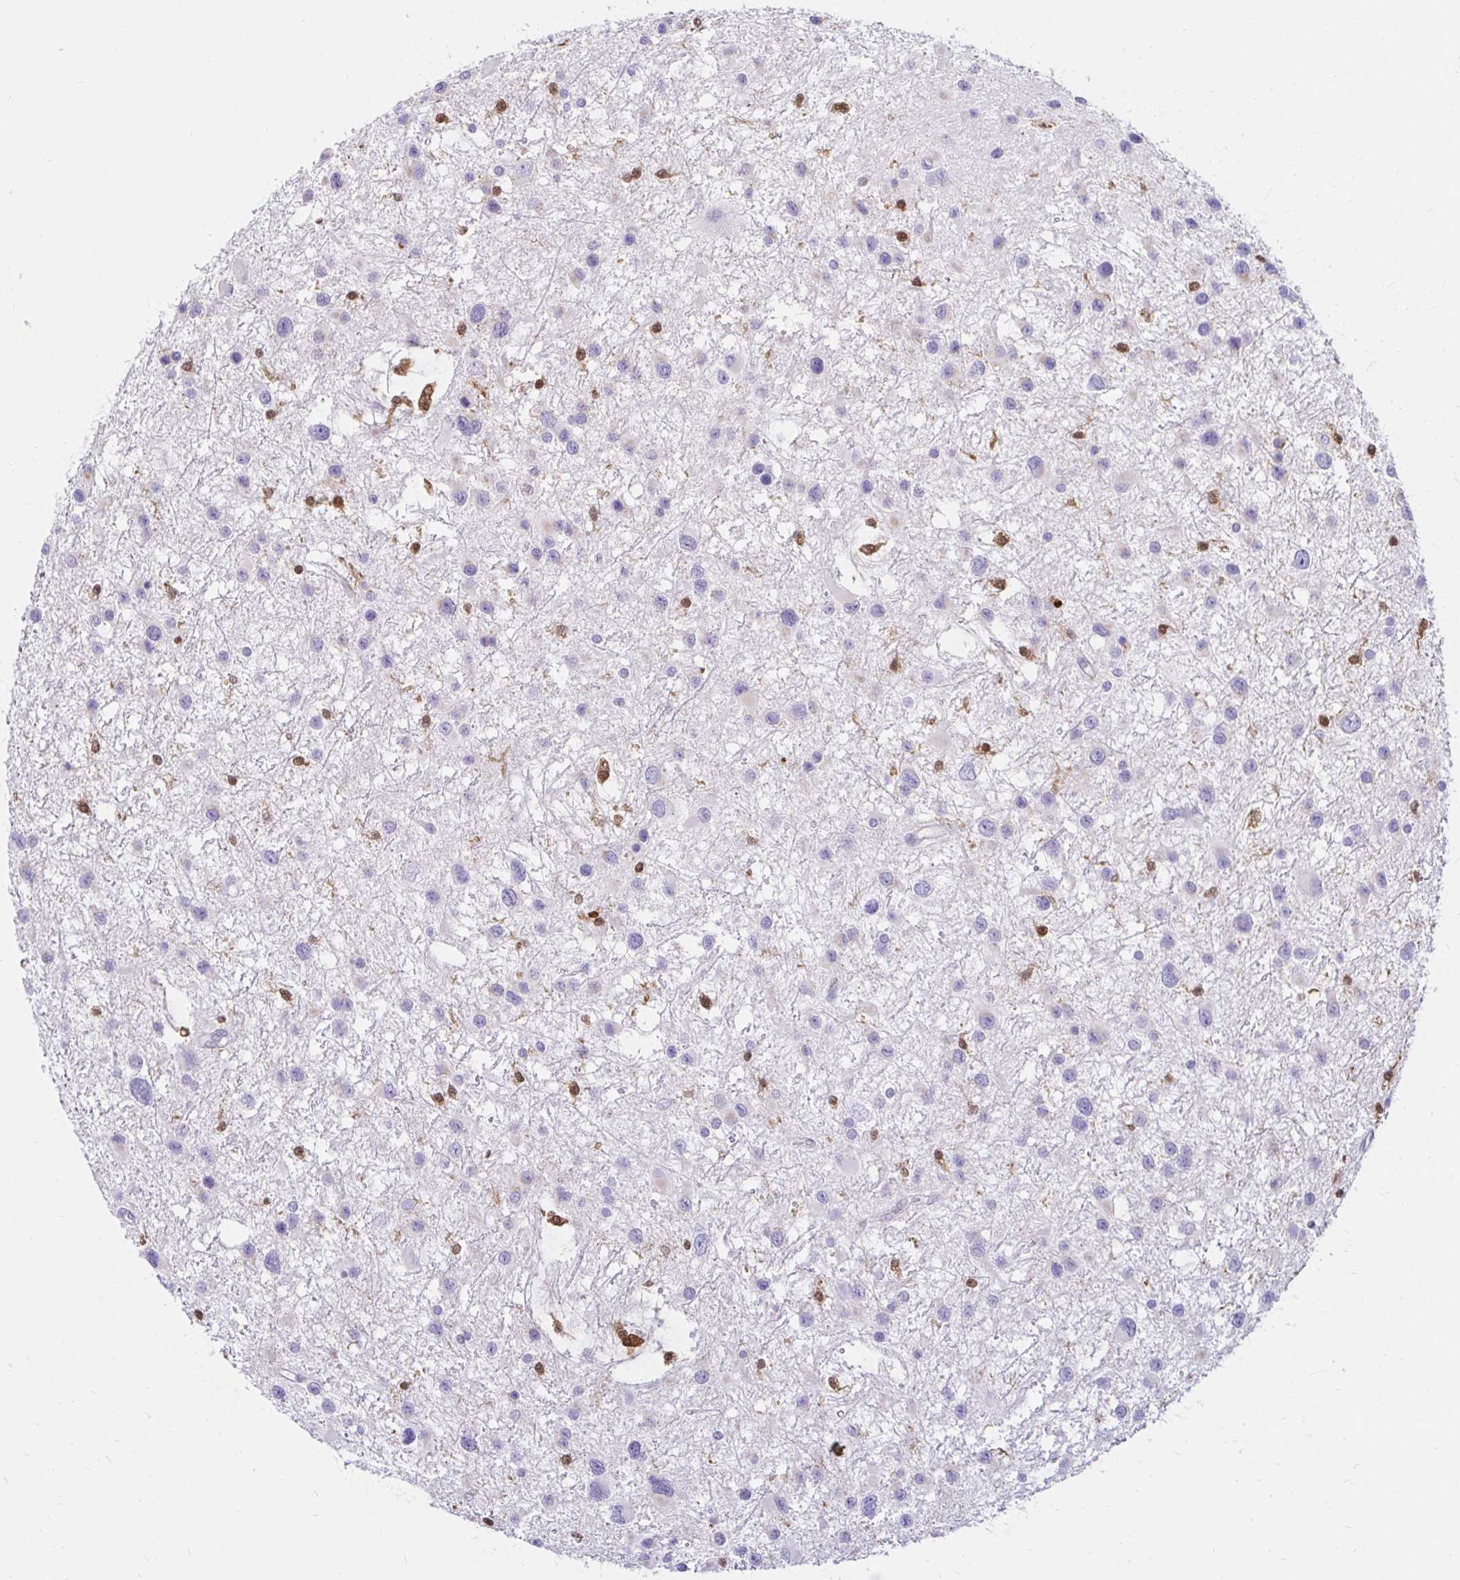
{"staining": {"intensity": "negative", "quantity": "none", "location": "none"}, "tissue": "glioma", "cell_type": "Tumor cells", "image_type": "cancer", "snomed": [{"axis": "morphology", "description": "Glioma, malignant, Low grade"}, {"axis": "topography", "description": "Brain"}], "caption": "Tumor cells show no significant protein expression in glioma. (Stains: DAB immunohistochemistry with hematoxylin counter stain, Microscopy: brightfield microscopy at high magnification).", "gene": "PYCARD", "patient": {"sex": "female", "age": 32}}